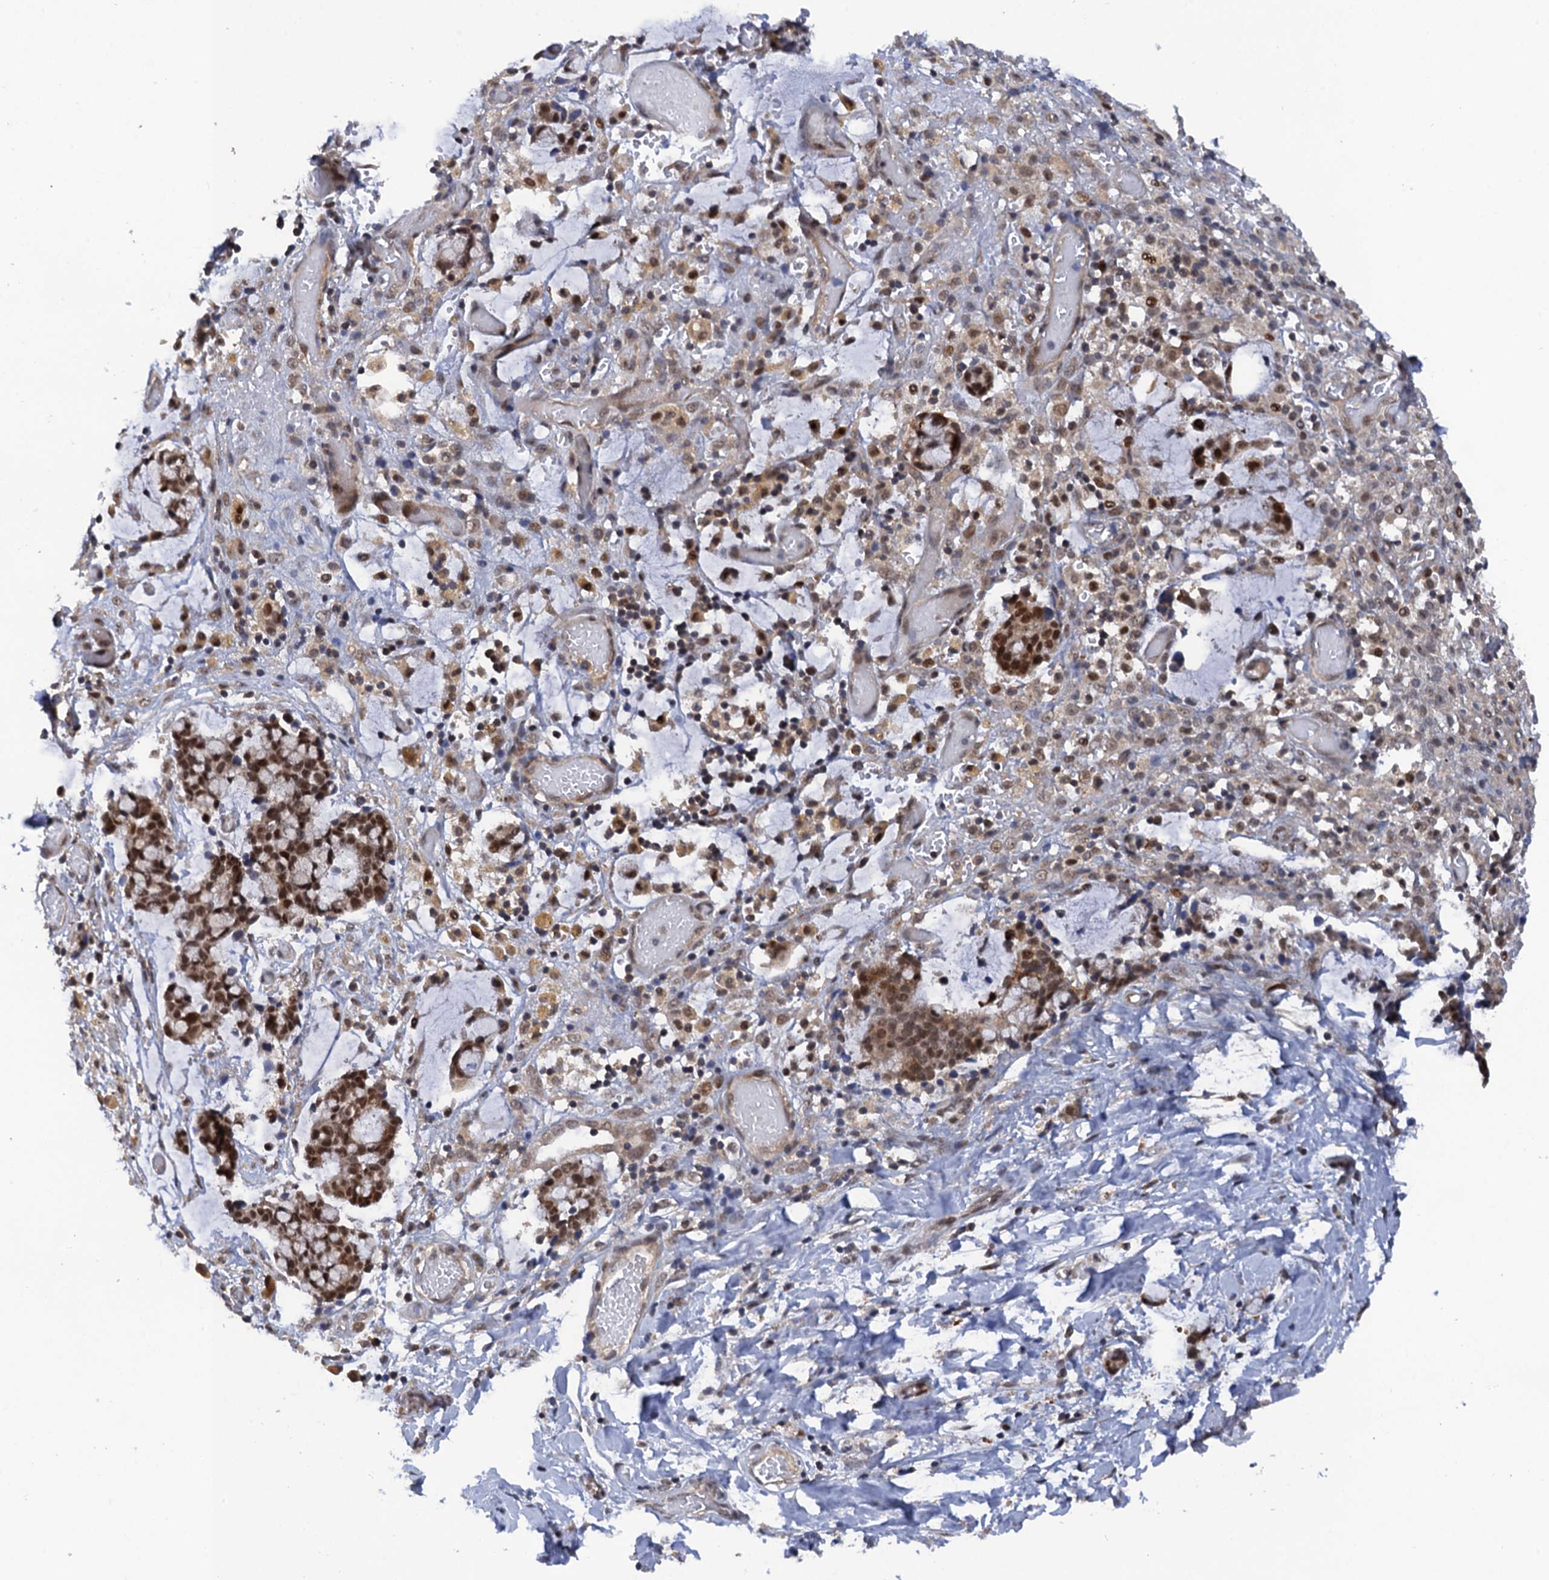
{"staining": {"intensity": "moderate", "quantity": "25%-75%", "location": "cytoplasmic/membranous"}, "tissue": "smooth muscle", "cell_type": "Smooth muscle cells", "image_type": "normal", "snomed": [{"axis": "morphology", "description": "Normal tissue, NOS"}, {"axis": "morphology", "description": "Adenocarcinoma, NOS"}, {"axis": "topography", "description": "Colon"}, {"axis": "topography", "description": "Peripheral nerve tissue"}], "caption": "Protein expression analysis of benign smooth muscle reveals moderate cytoplasmic/membranous positivity in approximately 25%-75% of smooth muscle cells. The staining was performed using DAB (3,3'-diaminobenzidine) to visualize the protein expression in brown, while the nuclei were stained in blue with hematoxylin (Magnification: 20x).", "gene": "ZAR1L", "patient": {"sex": "male", "age": 14}}